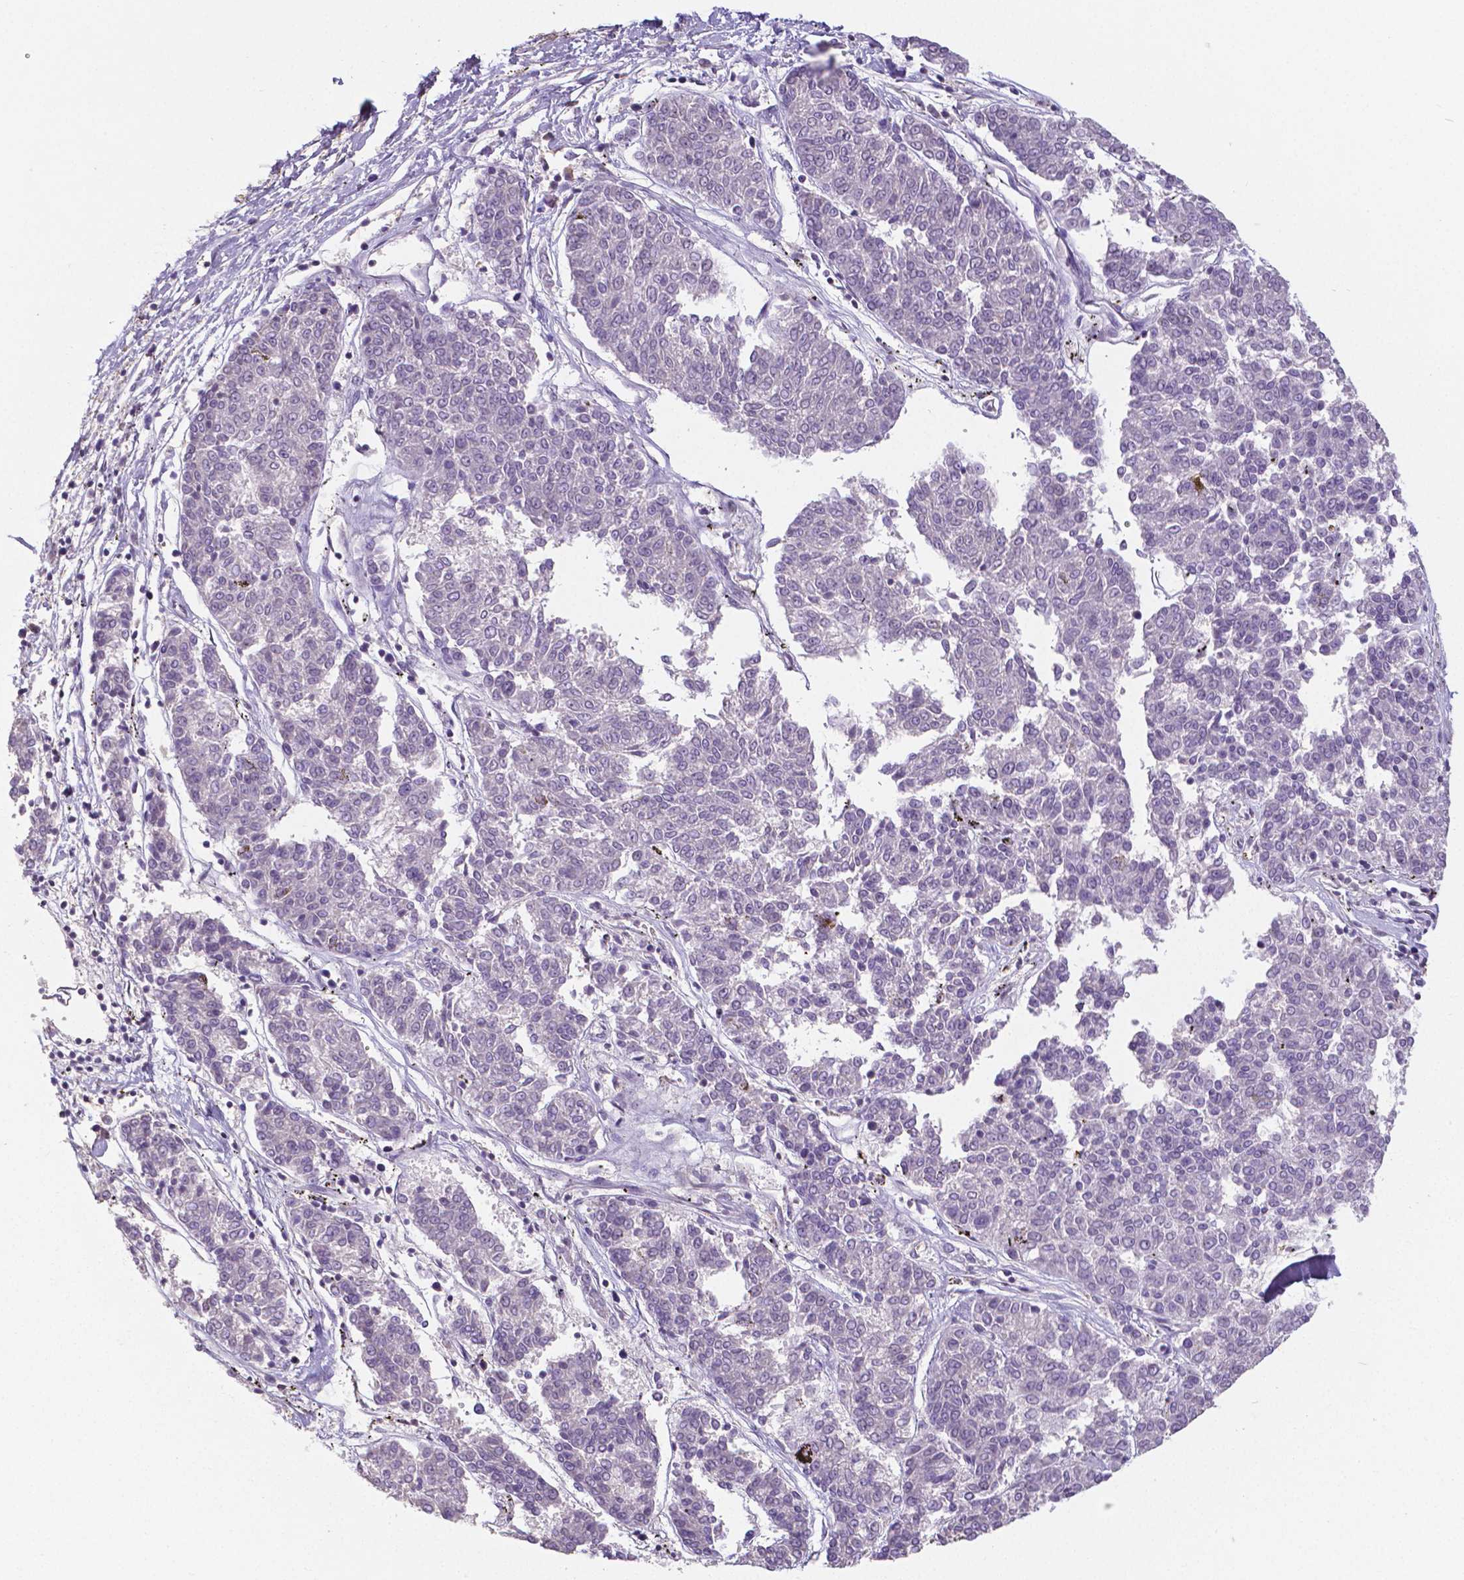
{"staining": {"intensity": "negative", "quantity": "none", "location": "none"}, "tissue": "melanoma", "cell_type": "Tumor cells", "image_type": "cancer", "snomed": [{"axis": "morphology", "description": "Malignant melanoma, NOS"}, {"axis": "topography", "description": "Skin"}], "caption": "Protein analysis of melanoma displays no significant positivity in tumor cells.", "gene": "CRMP1", "patient": {"sex": "female", "age": 72}}